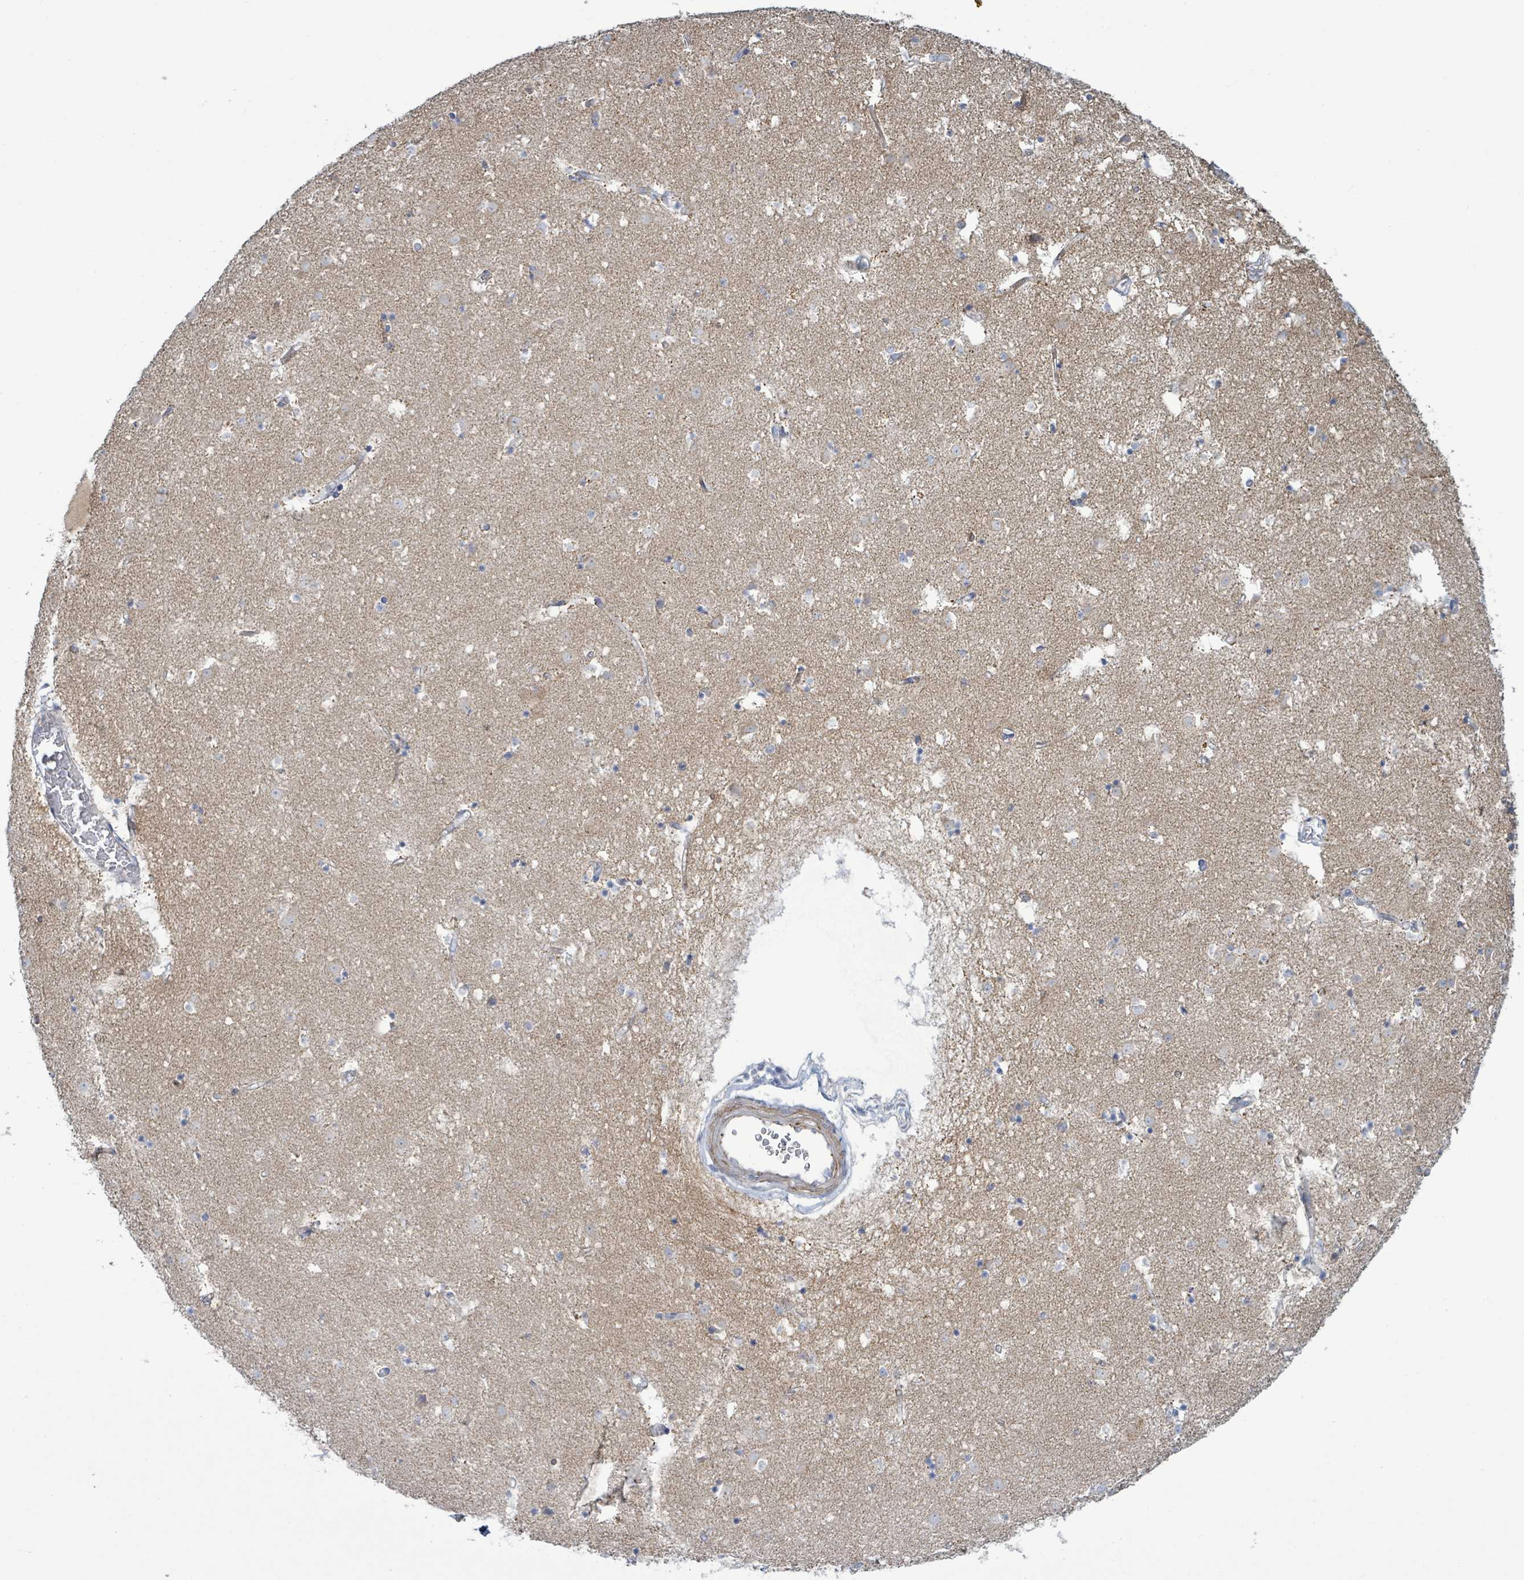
{"staining": {"intensity": "negative", "quantity": "none", "location": "none"}, "tissue": "caudate", "cell_type": "Glial cells", "image_type": "normal", "snomed": [{"axis": "morphology", "description": "Normal tissue, NOS"}, {"axis": "topography", "description": "Lateral ventricle wall"}], "caption": "There is no significant positivity in glial cells of caudate. (Immunohistochemistry (ihc), brightfield microscopy, high magnification).", "gene": "ALG12", "patient": {"sex": "male", "age": 58}}